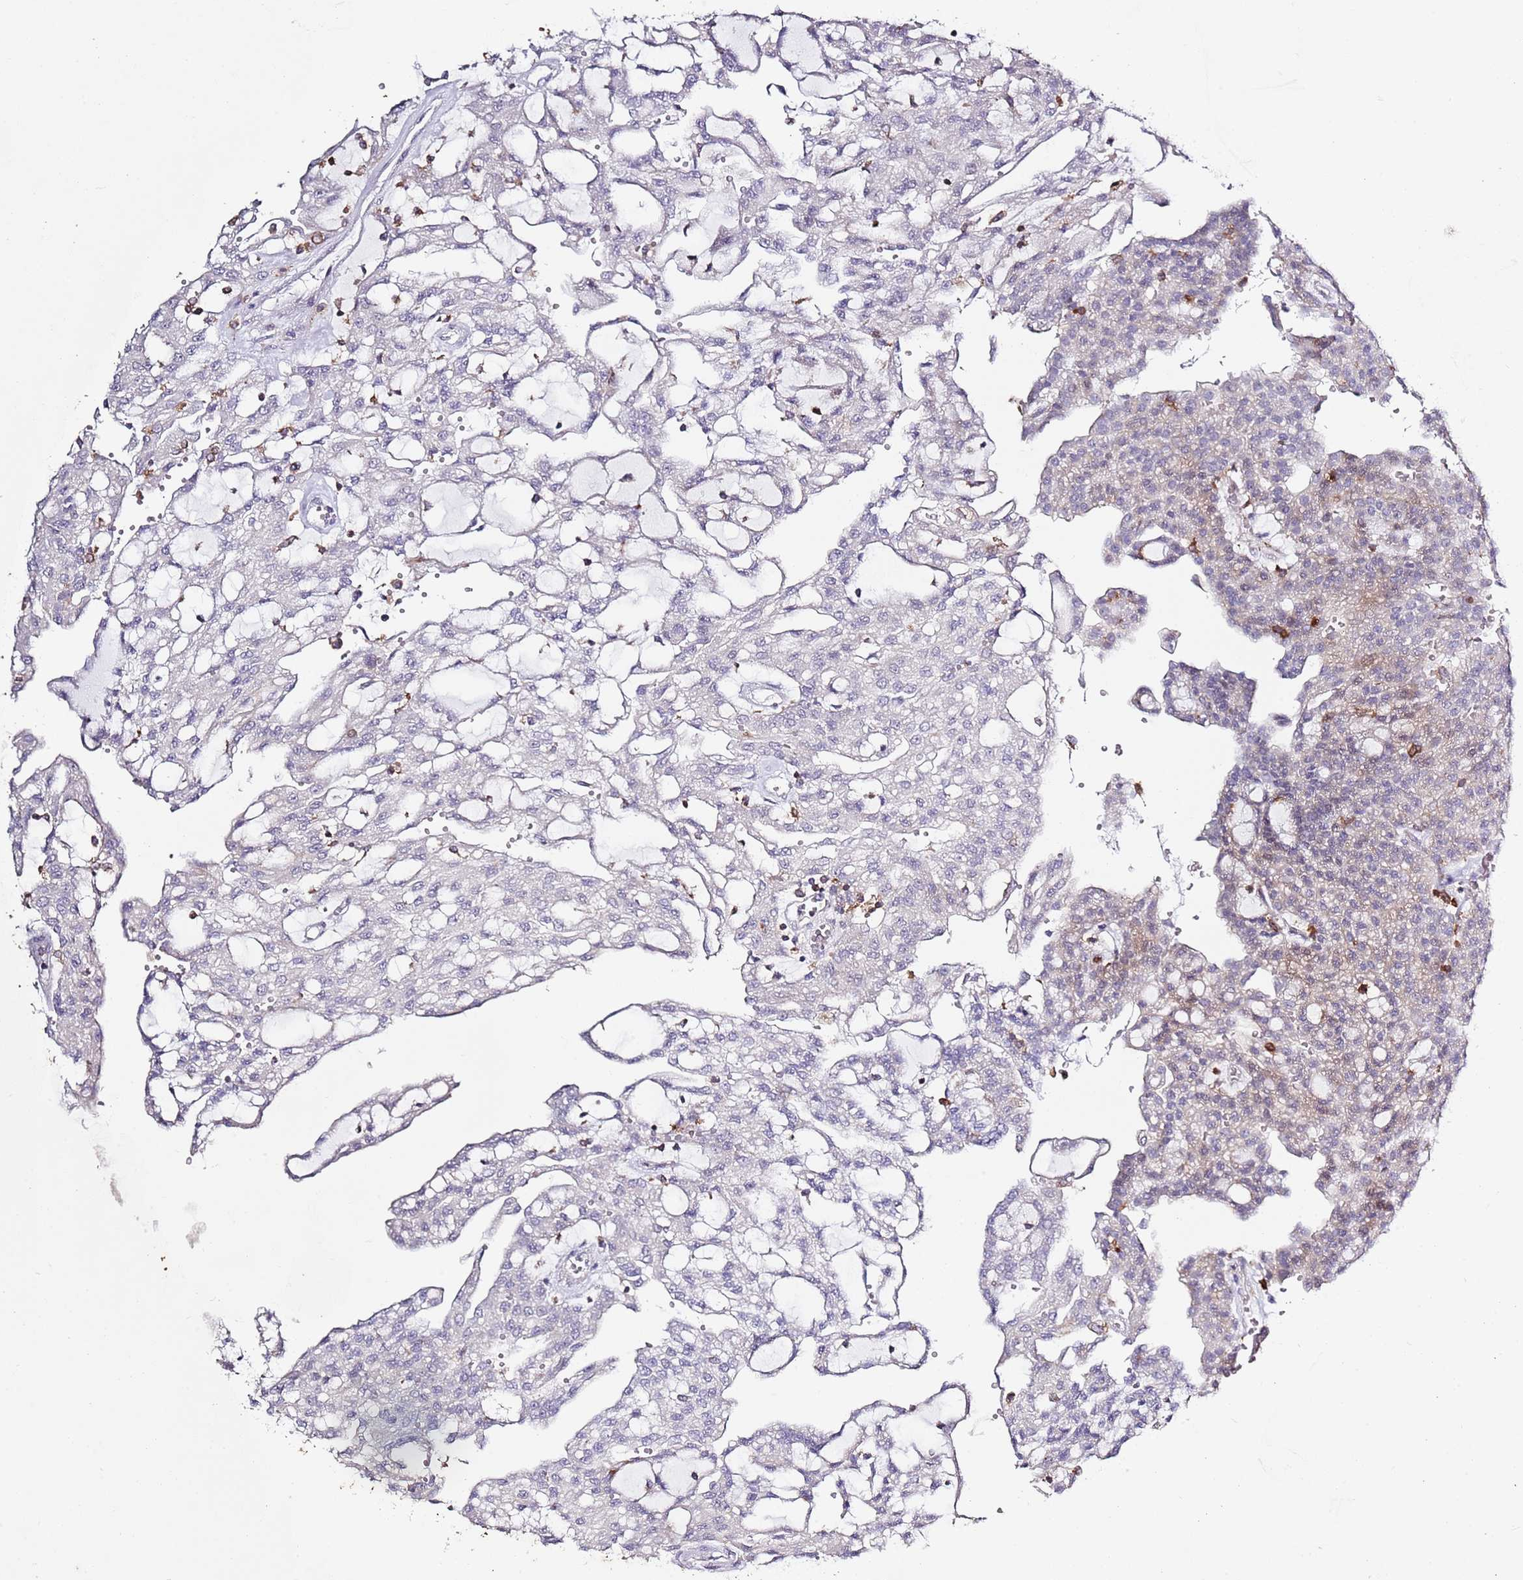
{"staining": {"intensity": "negative", "quantity": "none", "location": "none"}, "tissue": "renal cancer", "cell_type": "Tumor cells", "image_type": "cancer", "snomed": [{"axis": "morphology", "description": "Adenocarcinoma, NOS"}, {"axis": "topography", "description": "Kidney"}], "caption": "This is a image of immunohistochemistry (IHC) staining of renal cancer, which shows no positivity in tumor cells.", "gene": "LPXN", "patient": {"sex": "male", "age": 63}}